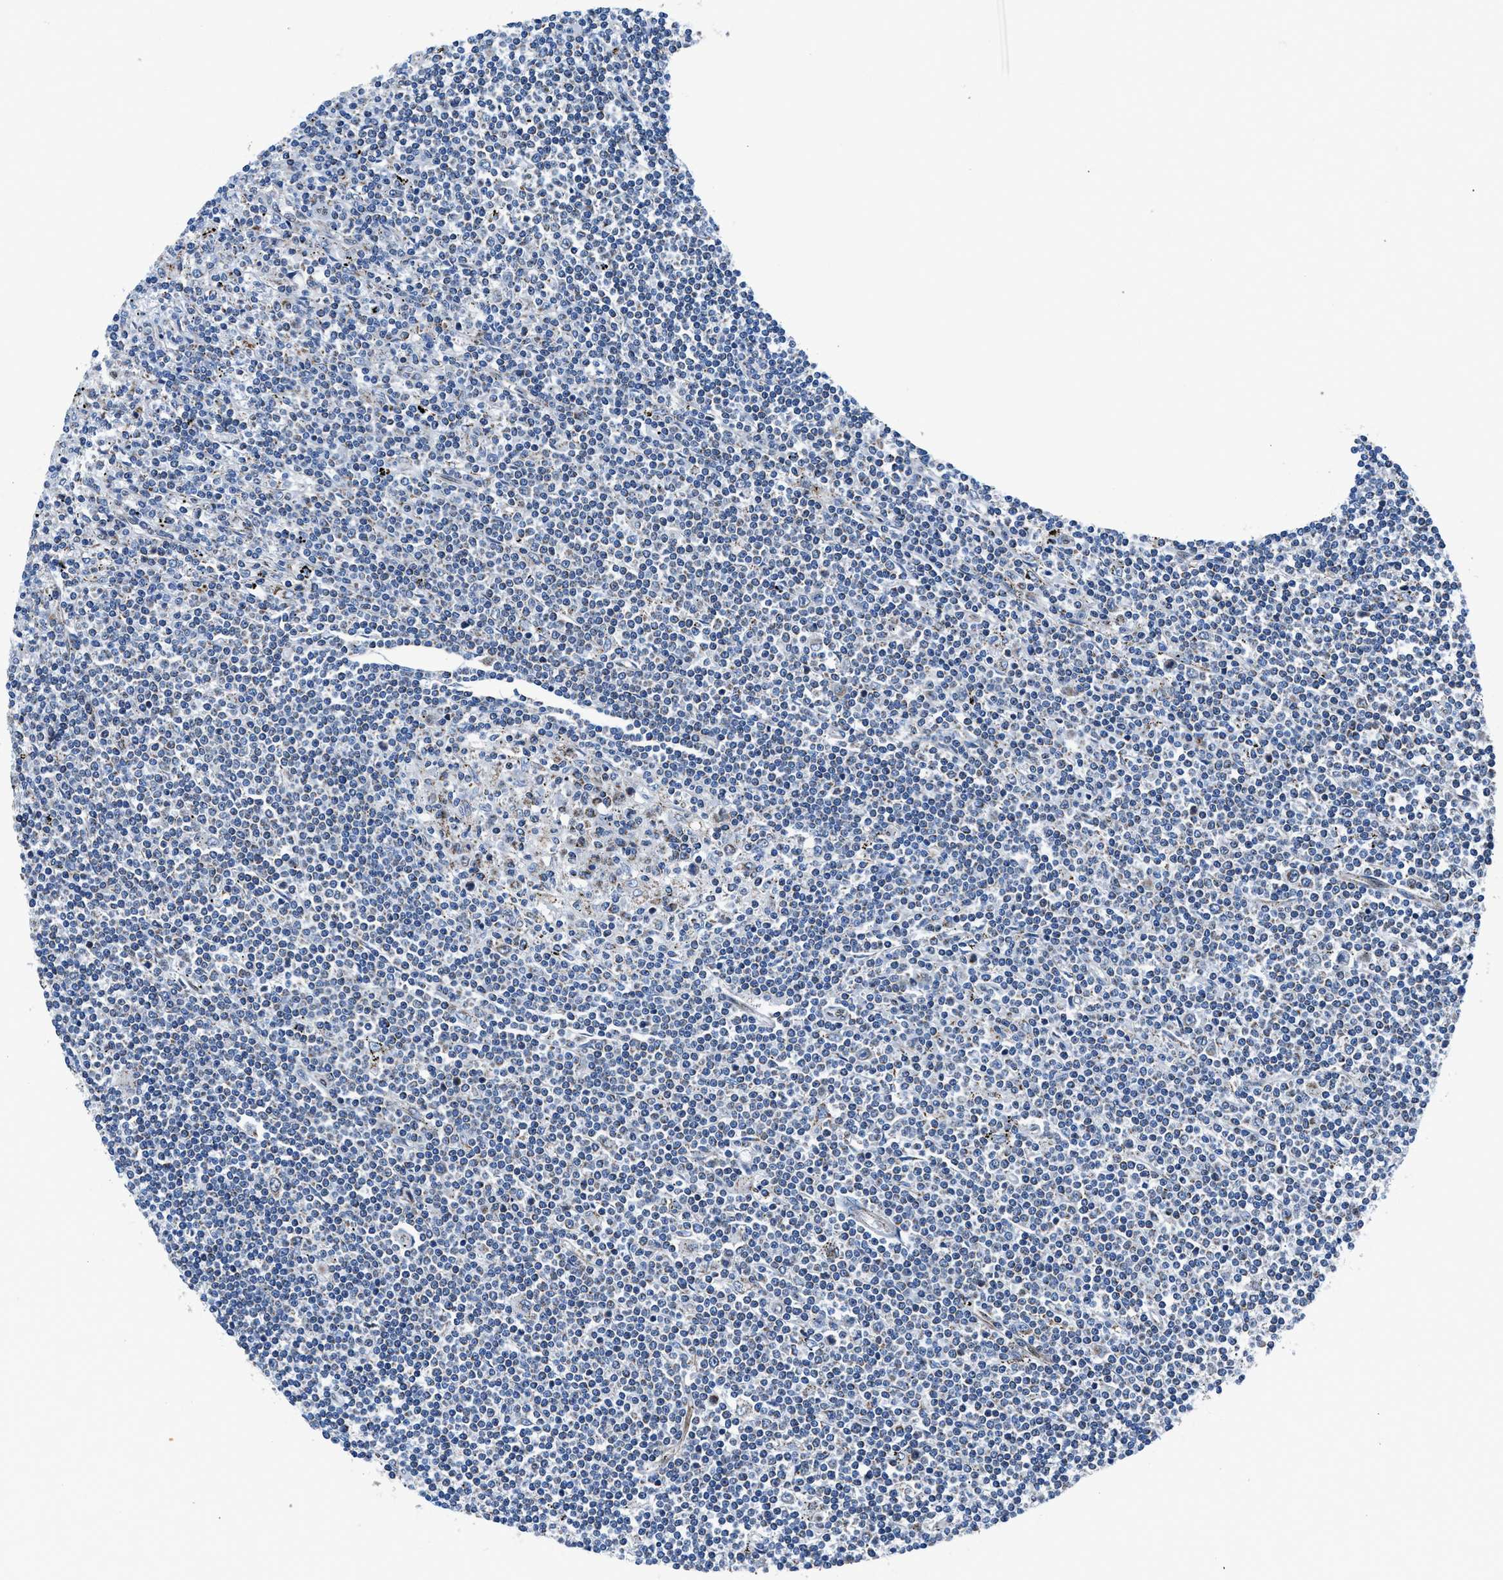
{"staining": {"intensity": "negative", "quantity": "none", "location": "none"}, "tissue": "lymphoma", "cell_type": "Tumor cells", "image_type": "cancer", "snomed": [{"axis": "morphology", "description": "Malignant lymphoma, non-Hodgkin's type, Low grade"}, {"axis": "topography", "description": "Spleen"}], "caption": "Protein analysis of malignant lymphoma, non-Hodgkin's type (low-grade) displays no significant positivity in tumor cells.", "gene": "LMO2", "patient": {"sex": "male", "age": 76}}